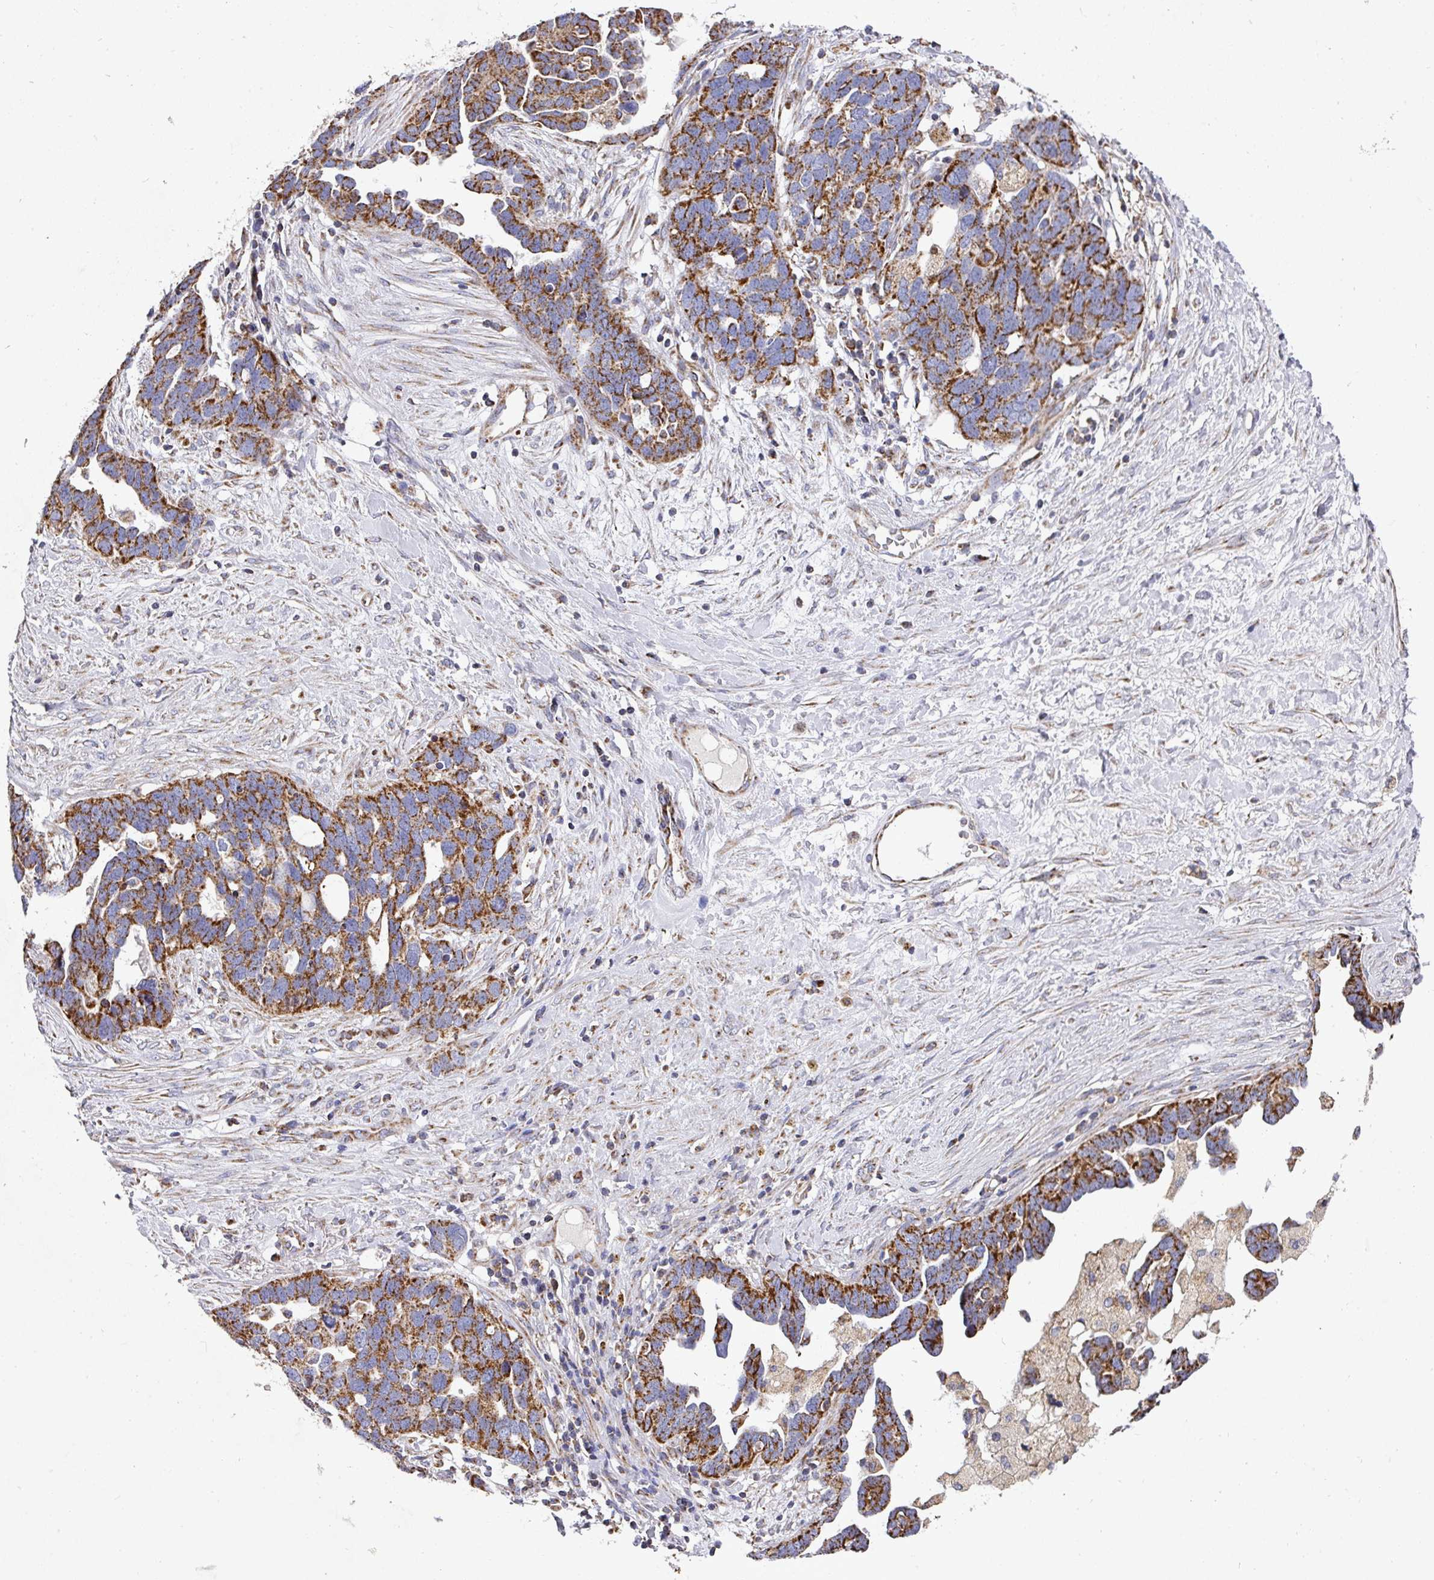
{"staining": {"intensity": "strong", "quantity": ">75%", "location": "cytoplasmic/membranous"}, "tissue": "ovarian cancer", "cell_type": "Tumor cells", "image_type": "cancer", "snomed": [{"axis": "morphology", "description": "Cystadenocarcinoma, serous, NOS"}, {"axis": "topography", "description": "Ovary"}], "caption": "High-power microscopy captured an immunohistochemistry (IHC) micrograph of ovarian cancer, revealing strong cytoplasmic/membranous positivity in approximately >75% of tumor cells.", "gene": "UQCRFS1", "patient": {"sex": "female", "age": 54}}